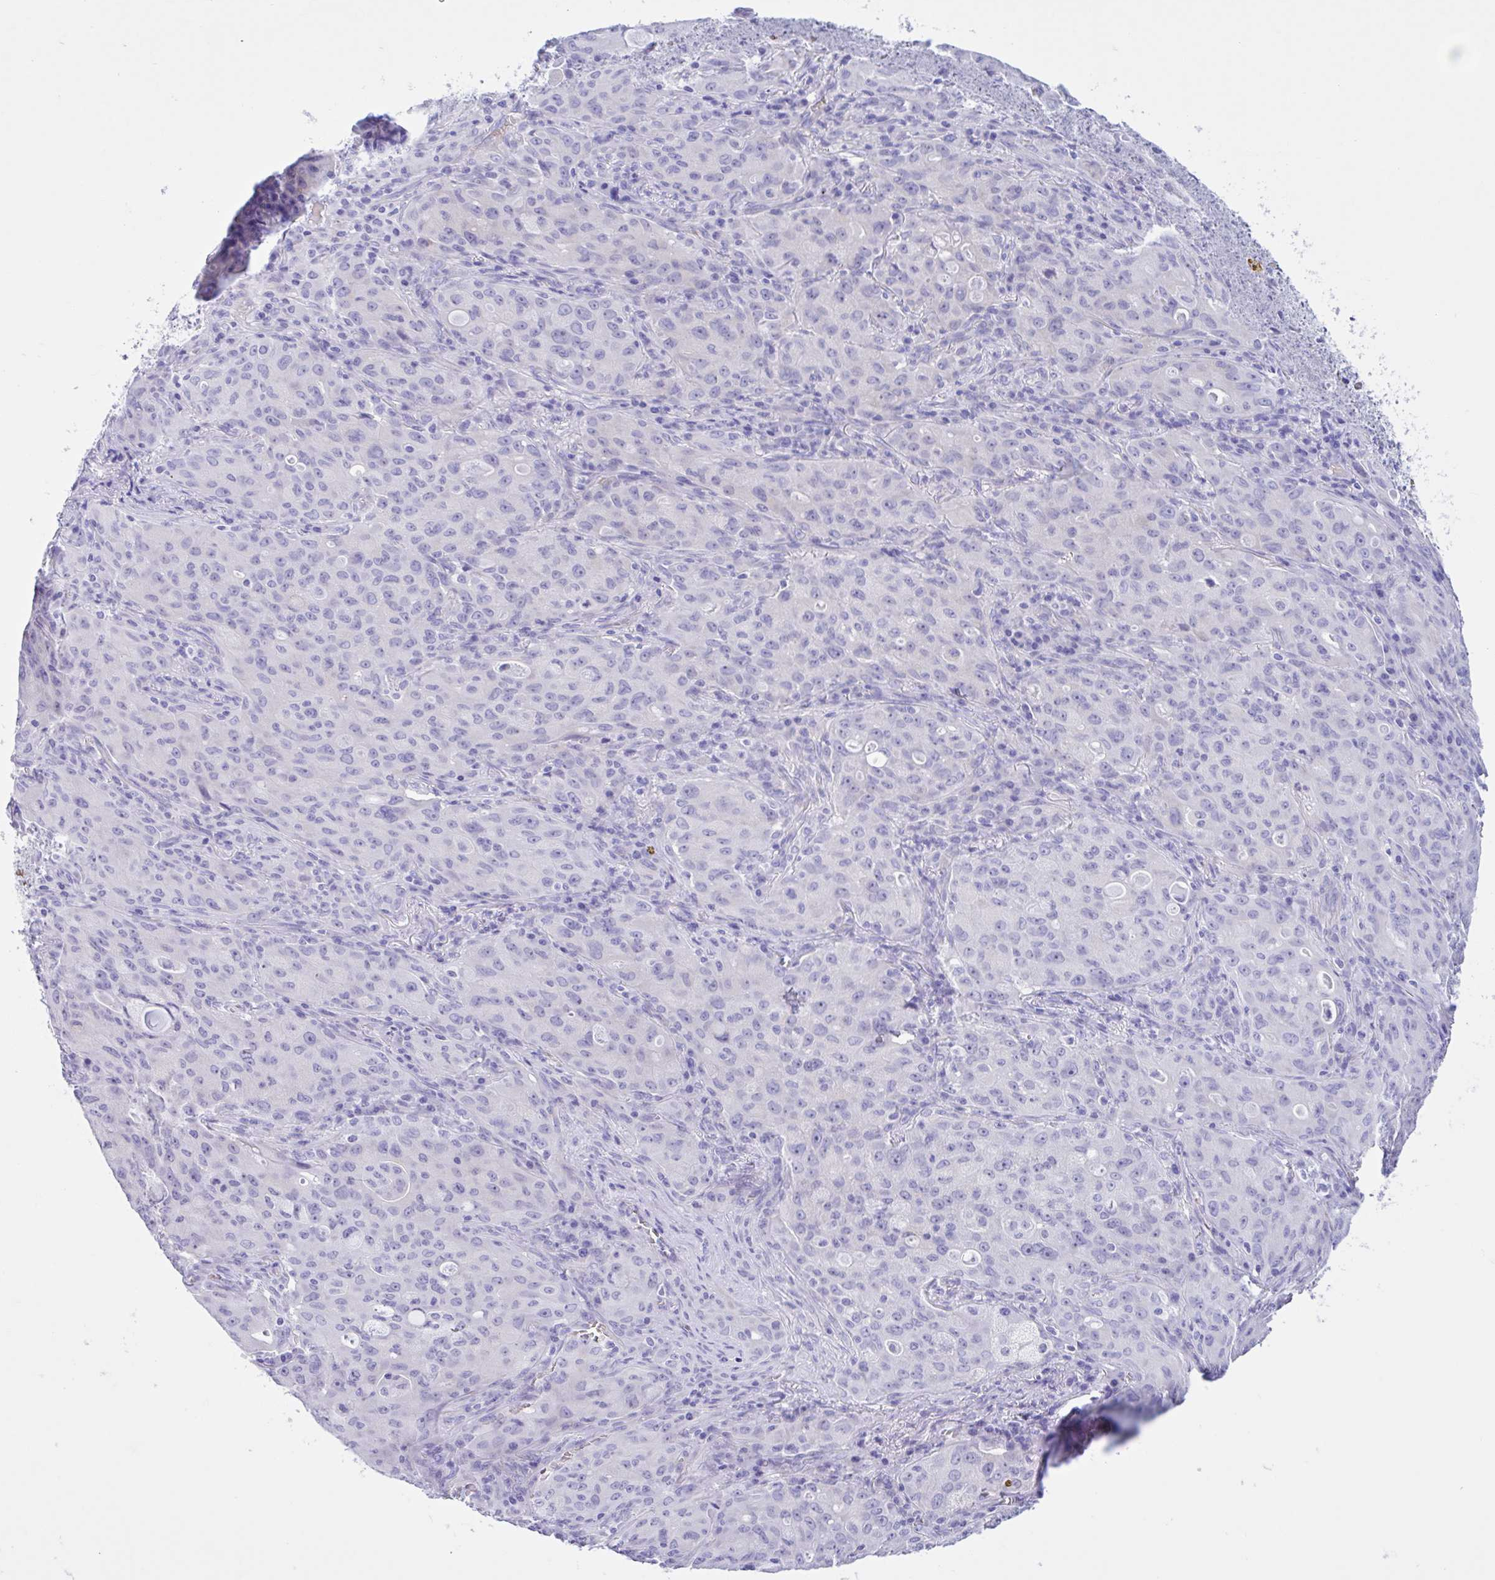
{"staining": {"intensity": "negative", "quantity": "none", "location": "none"}, "tissue": "lung cancer", "cell_type": "Tumor cells", "image_type": "cancer", "snomed": [{"axis": "morphology", "description": "Adenocarcinoma, NOS"}, {"axis": "topography", "description": "Lung"}], "caption": "An IHC micrograph of adenocarcinoma (lung) is shown. There is no staining in tumor cells of adenocarcinoma (lung).", "gene": "TMEM79", "patient": {"sex": "female", "age": 44}}